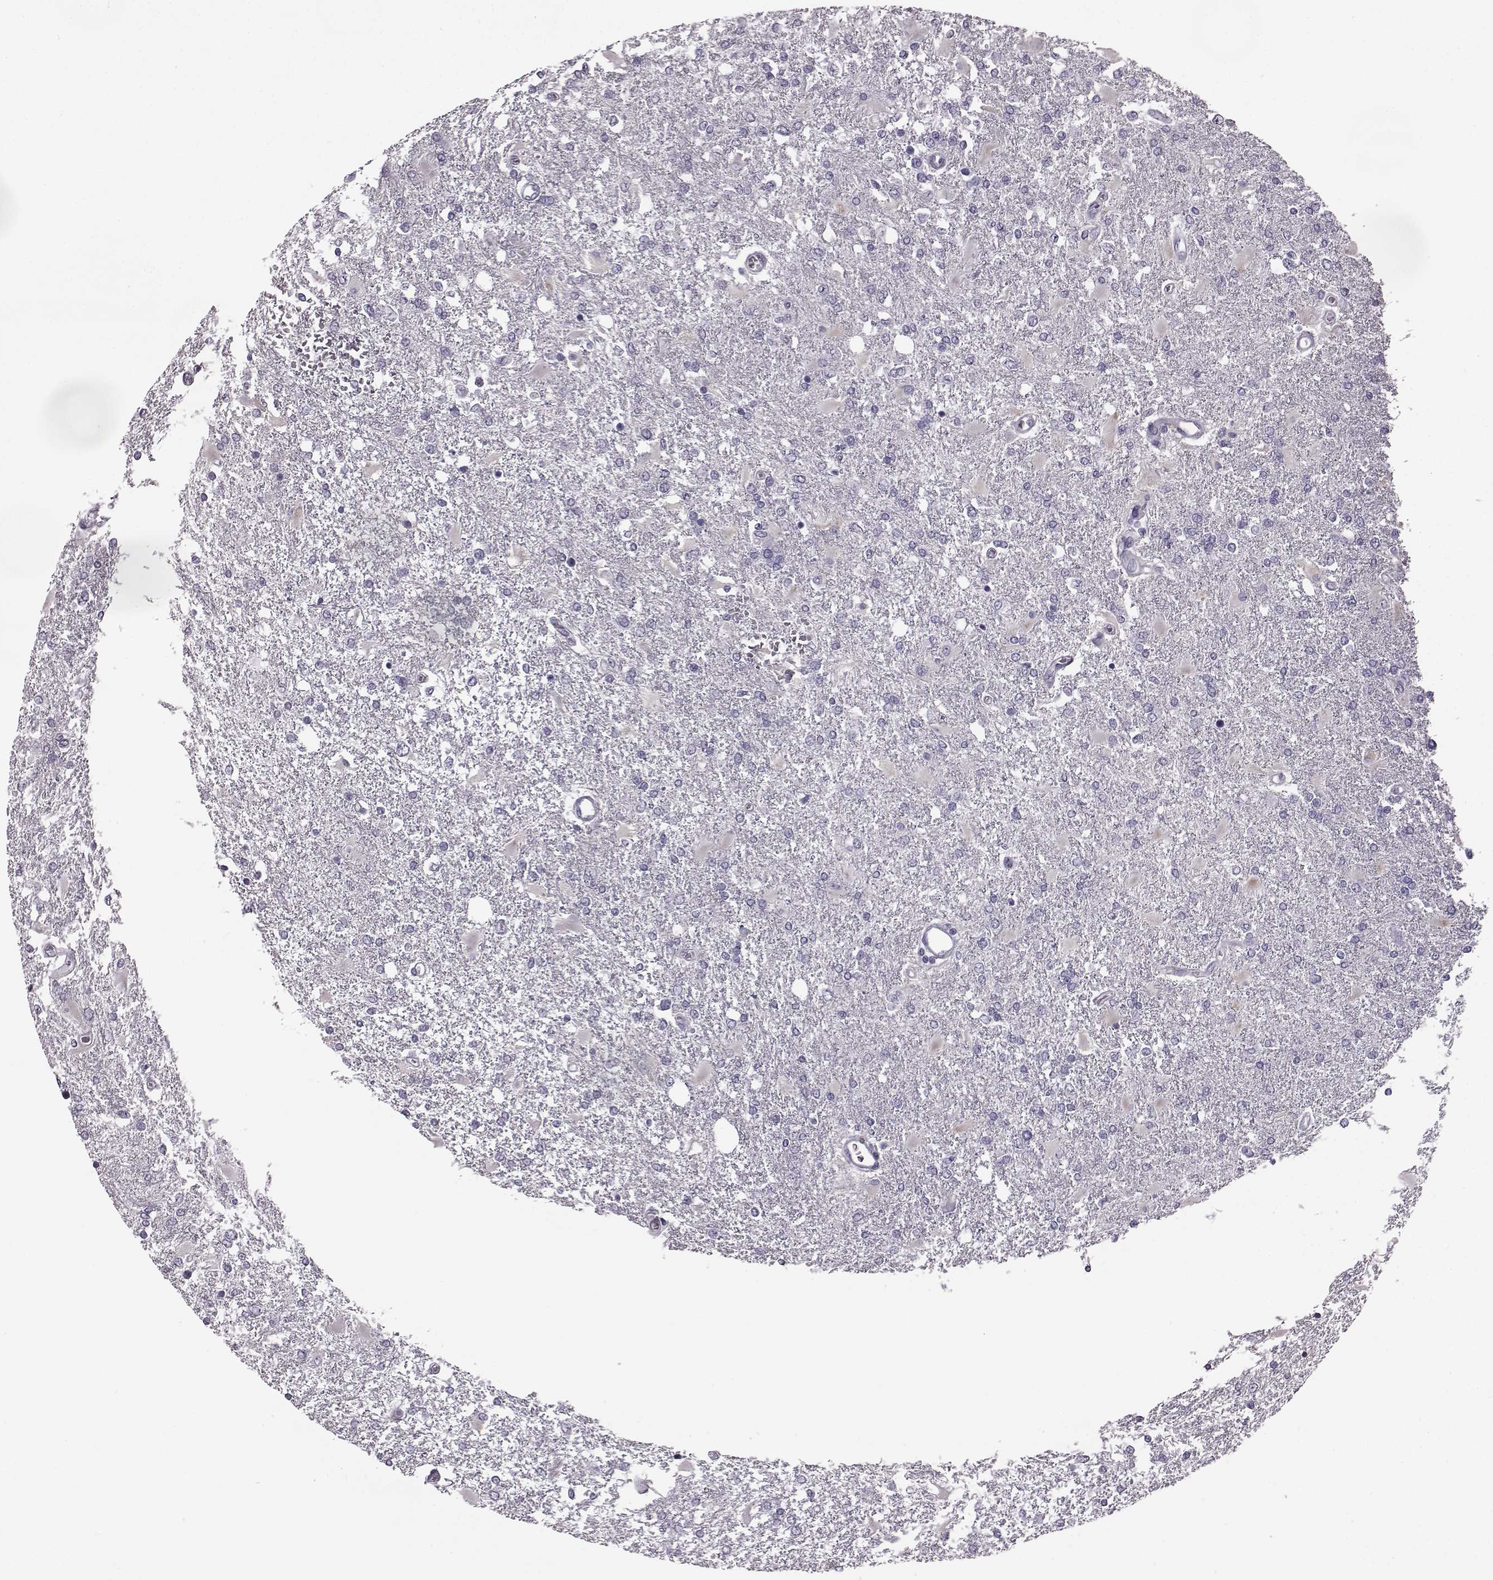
{"staining": {"intensity": "negative", "quantity": "none", "location": "none"}, "tissue": "glioma", "cell_type": "Tumor cells", "image_type": "cancer", "snomed": [{"axis": "morphology", "description": "Glioma, malignant, High grade"}, {"axis": "topography", "description": "Cerebral cortex"}], "caption": "Malignant glioma (high-grade) was stained to show a protein in brown. There is no significant staining in tumor cells.", "gene": "ODAD4", "patient": {"sex": "male", "age": 79}}